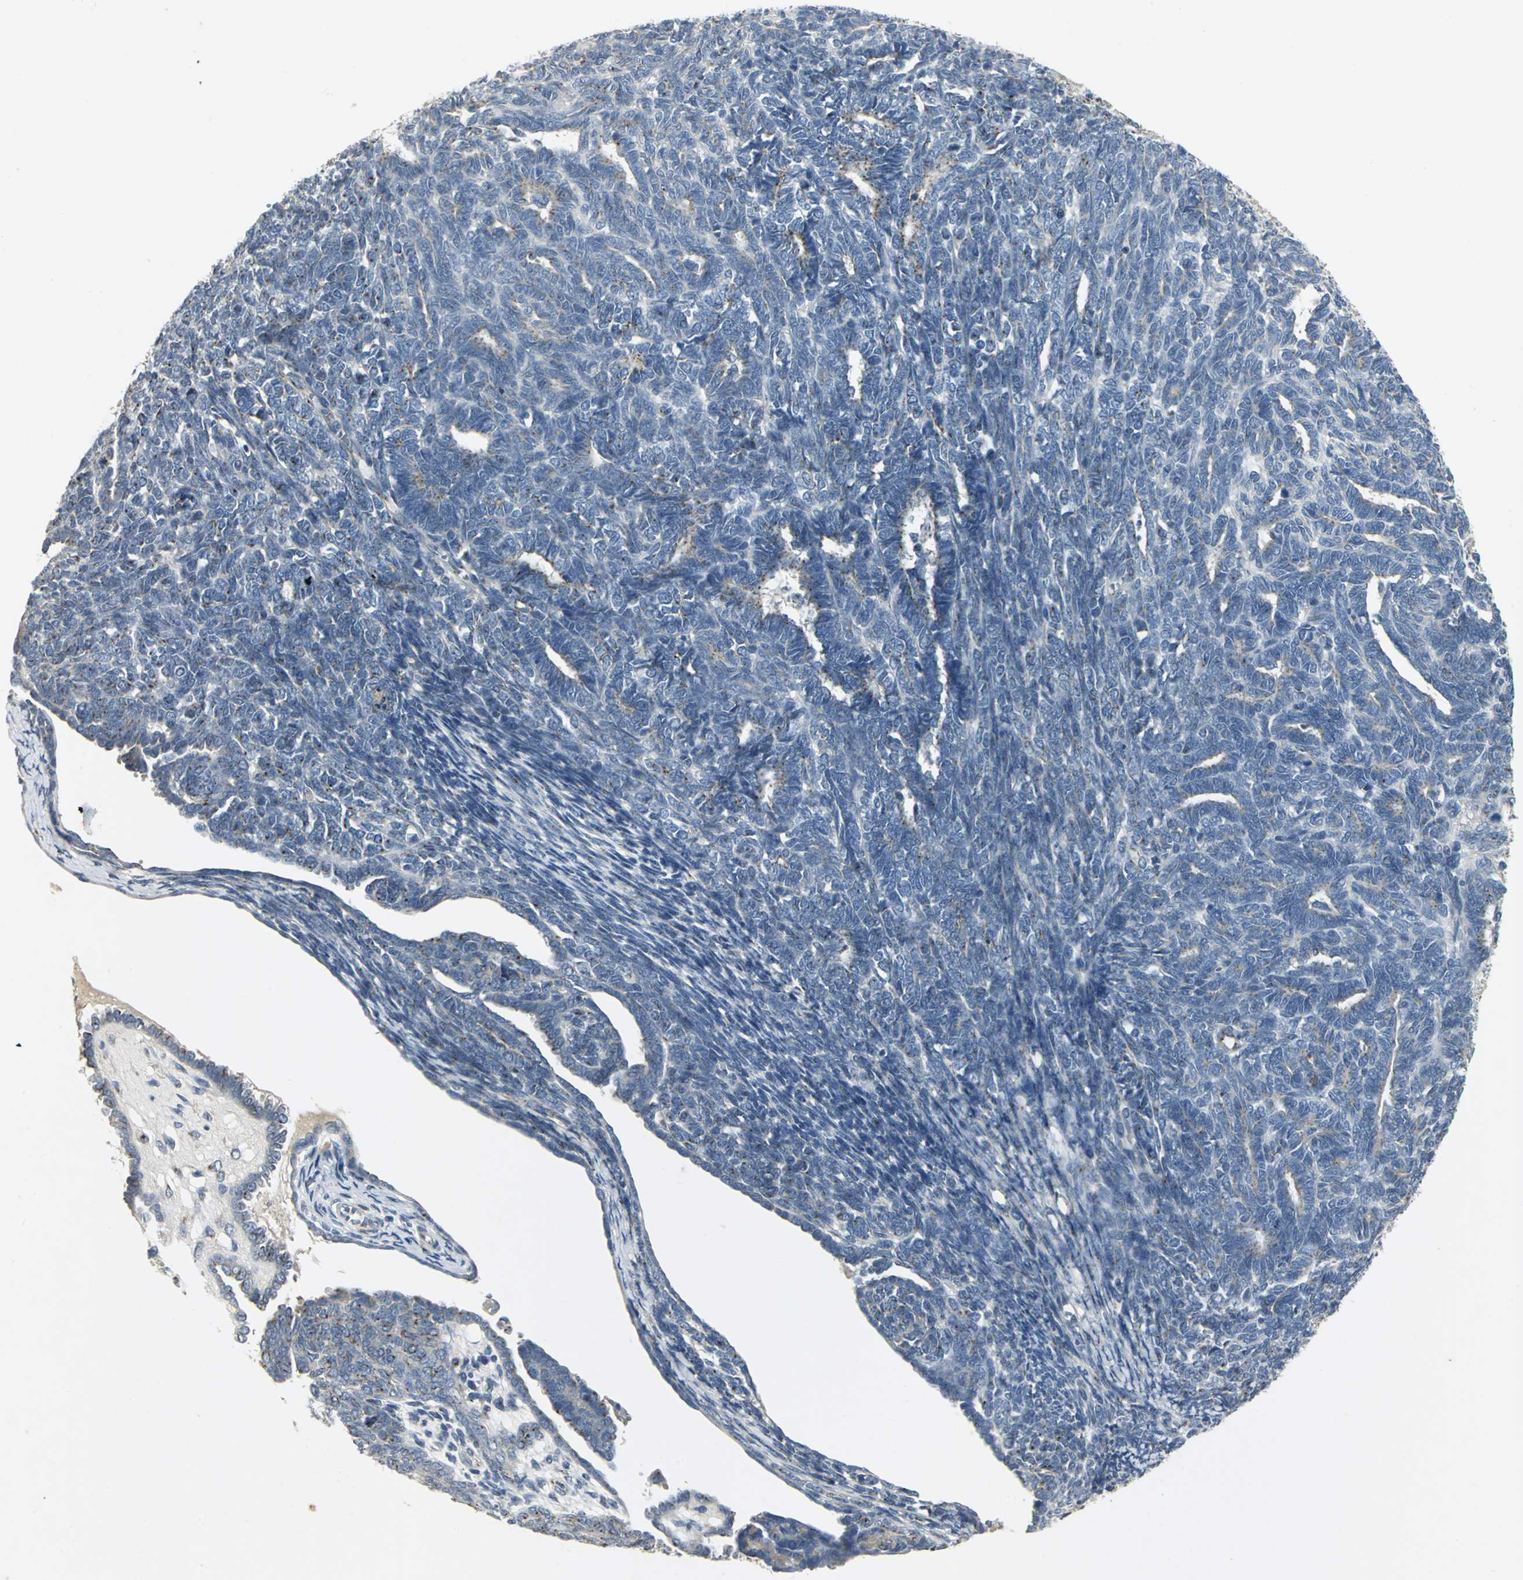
{"staining": {"intensity": "moderate", "quantity": "<25%", "location": "cytoplasmic/membranous"}, "tissue": "endometrial cancer", "cell_type": "Tumor cells", "image_type": "cancer", "snomed": [{"axis": "morphology", "description": "Neoplasm, malignant, NOS"}, {"axis": "topography", "description": "Endometrium"}], "caption": "A histopathology image of human endometrial cancer stained for a protein demonstrates moderate cytoplasmic/membranous brown staining in tumor cells.", "gene": "TM9SF2", "patient": {"sex": "female", "age": 74}}